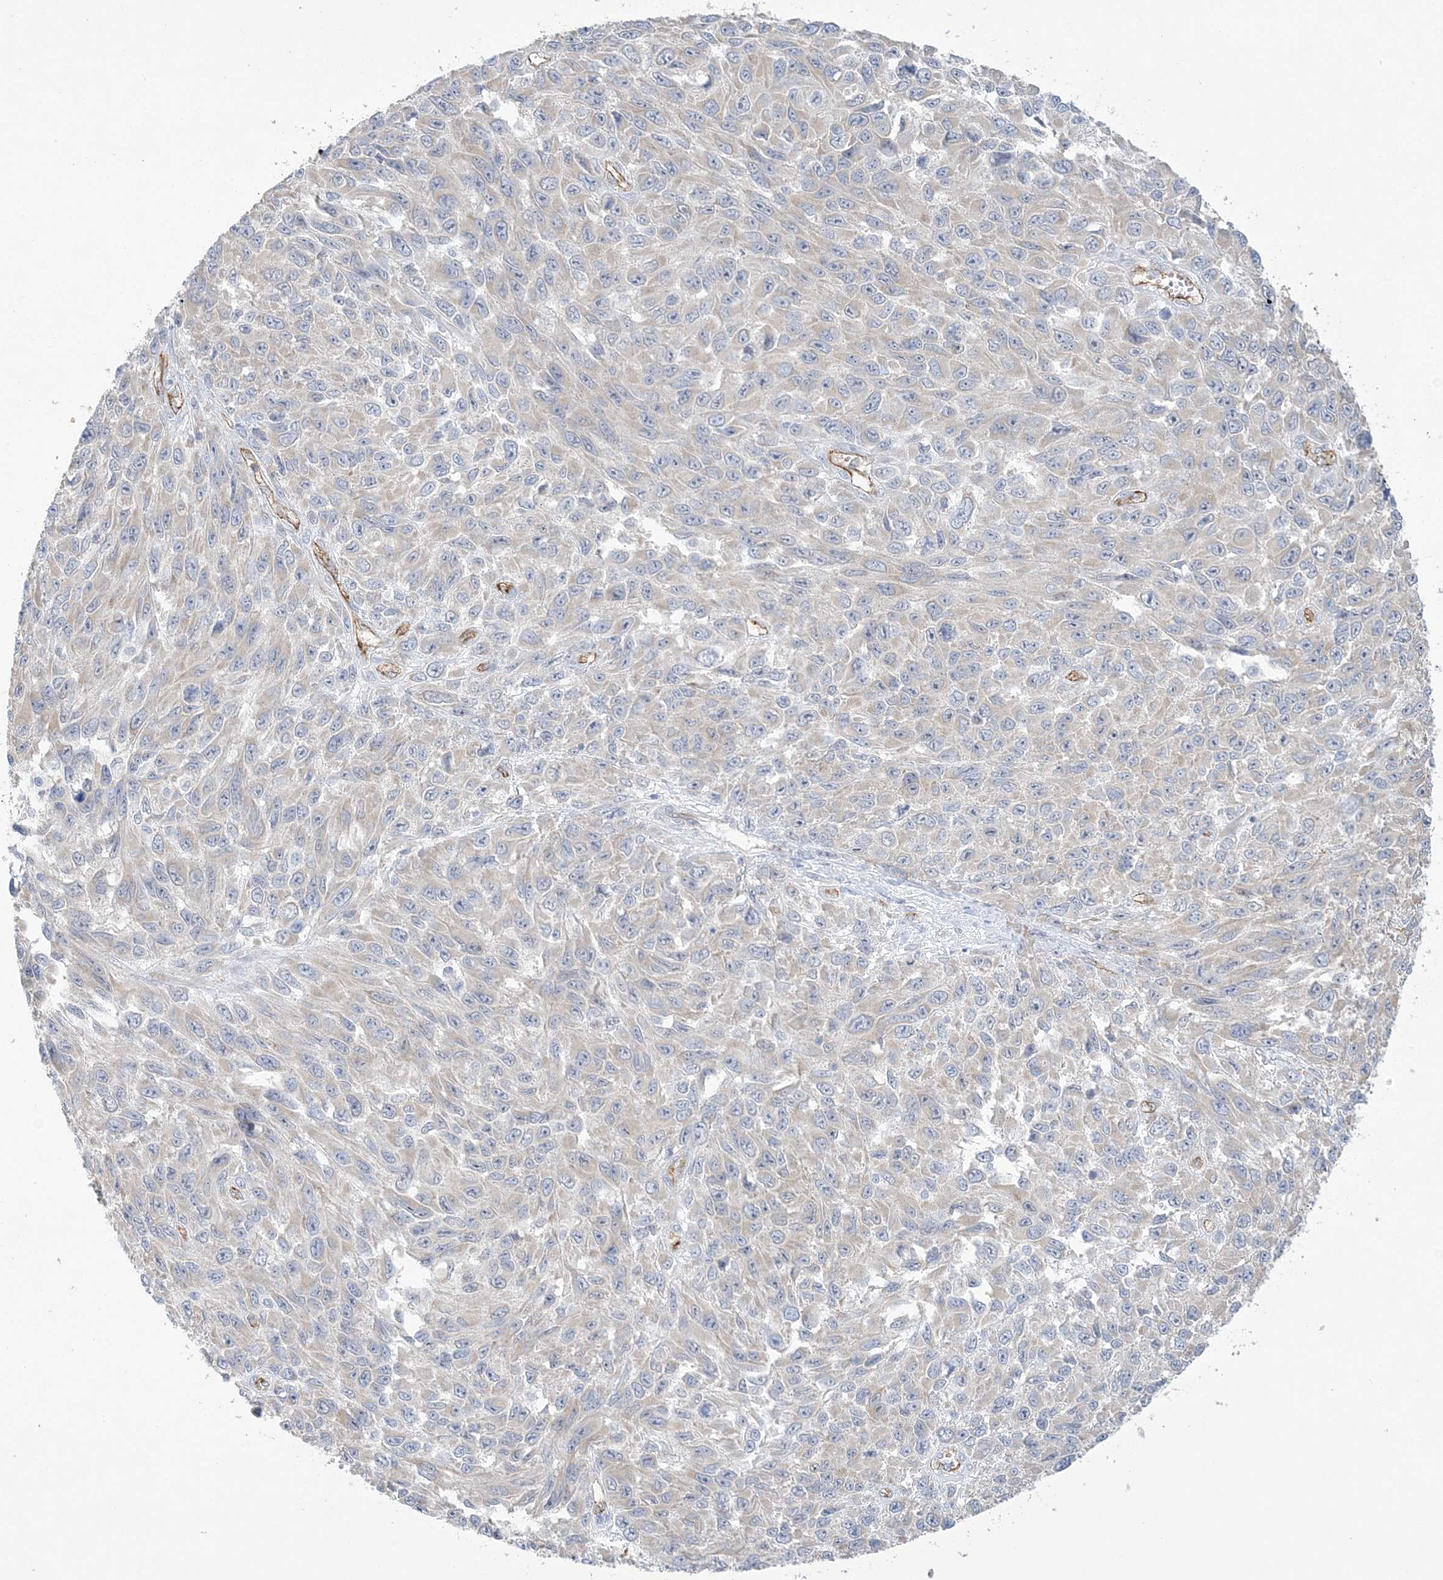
{"staining": {"intensity": "negative", "quantity": "none", "location": "none"}, "tissue": "melanoma", "cell_type": "Tumor cells", "image_type": "cancer", "snomed": [{"axis": "morphology", "description": "Malignant melanoma, NOS"}, {"axis": "topography", "description": "Skin"}], "caption": "Immunohistochemistry of human malignant melanoma shows no positivity in tumor cells.", "gene": "FARSB", "patient": {"sex": "female", "age": 96}}